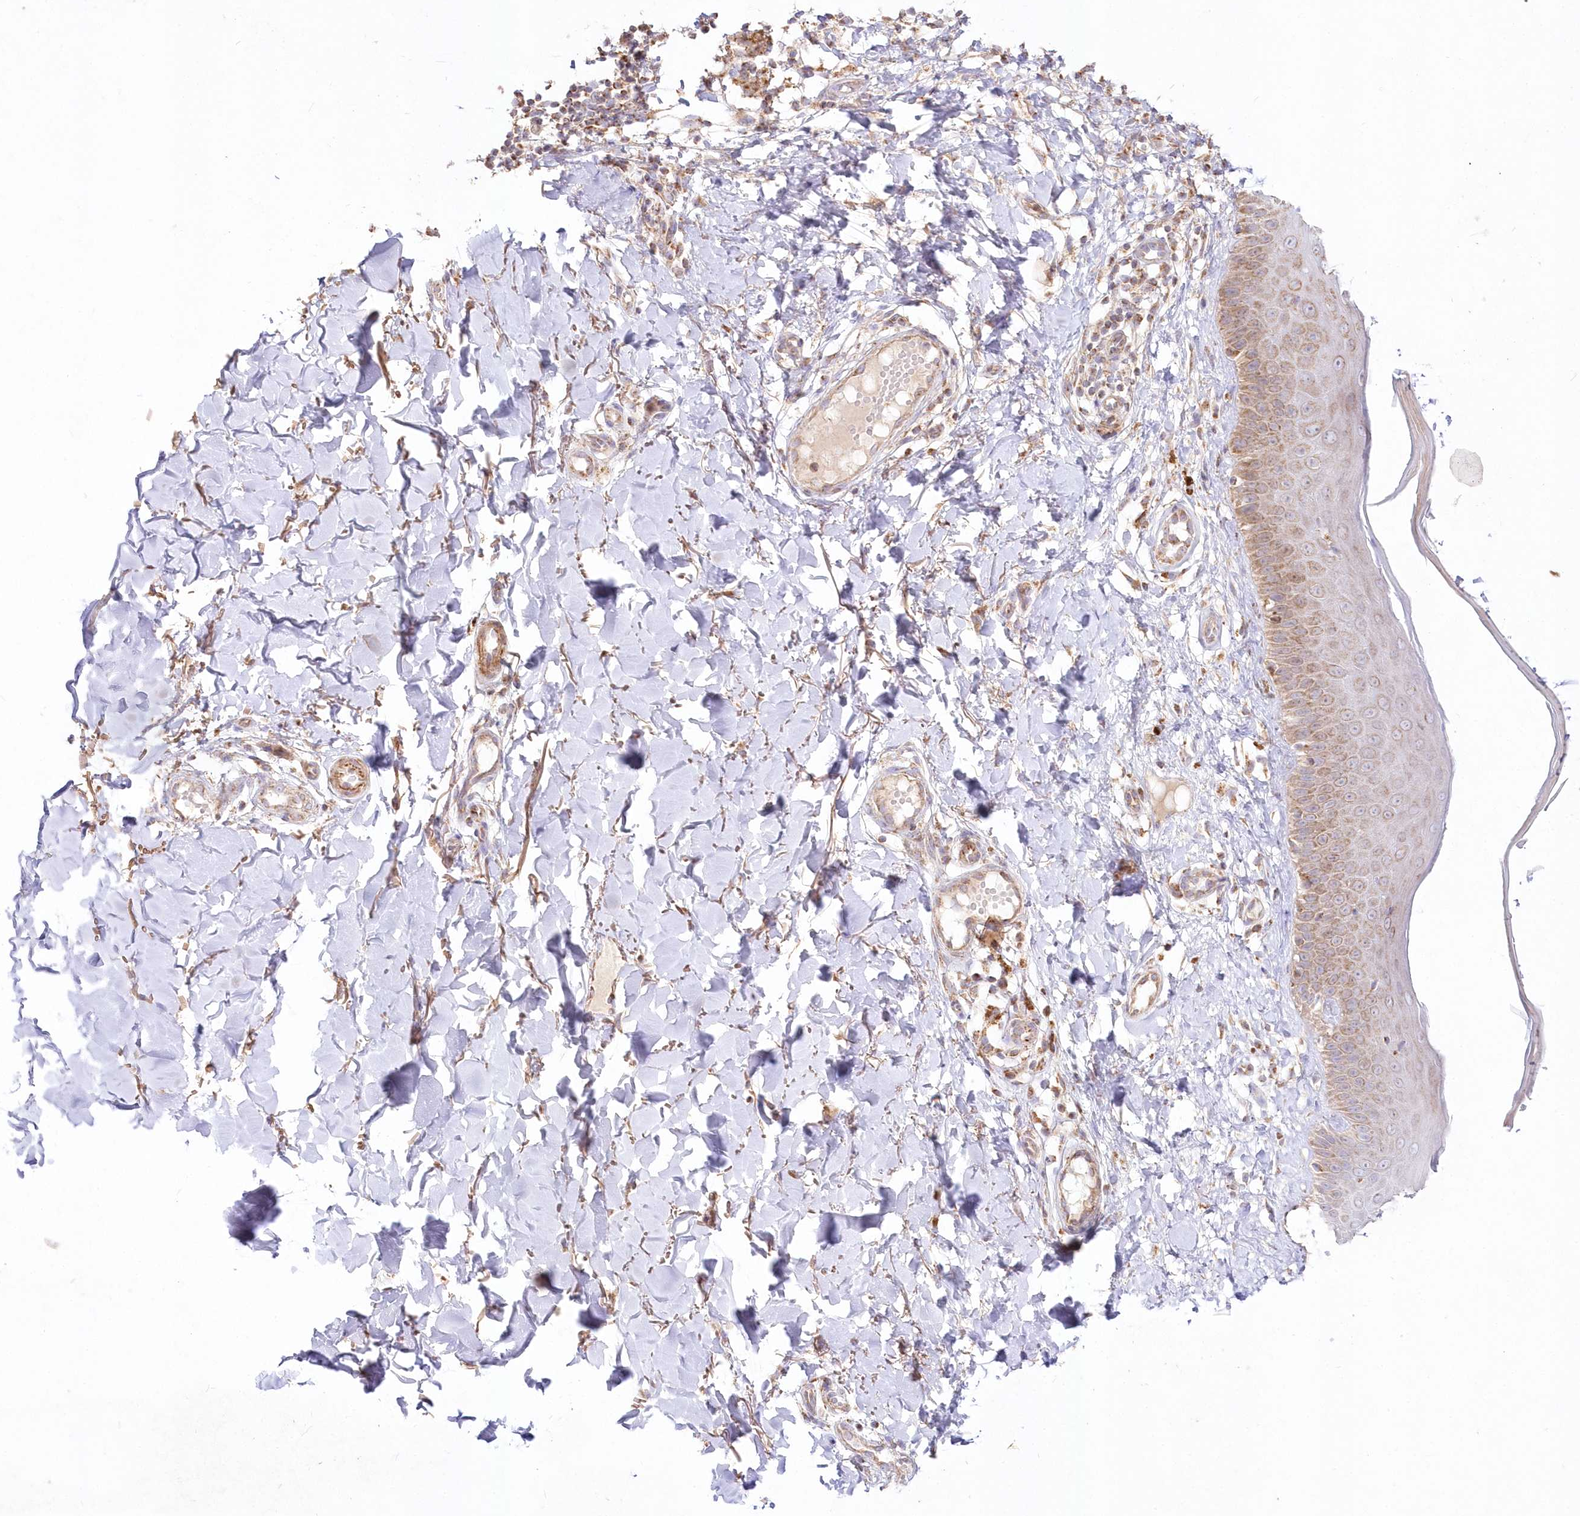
{"staining": {"intensity": "moderate", "quantity": "25%-75%", "location": "cytoplasmic/membranous"}, "tissue": "skin", "cell_type": "Fibroblasts", "image_type": "normal", "snomed": [{"axis": "morphology", "description": "Normal tissue, NOS"}, {"axis": "topography", "description": "Skin"}], "caption": "Protein staining of unremarkable skin exhibits moderate cytoplasmic/membranous staining in about 25%-75% of fibroblasts. (DAB IHC with brightfield microscopy, high magnification).", "gene": "DNA2", "patient": {"sex": "male", "age": 52}}